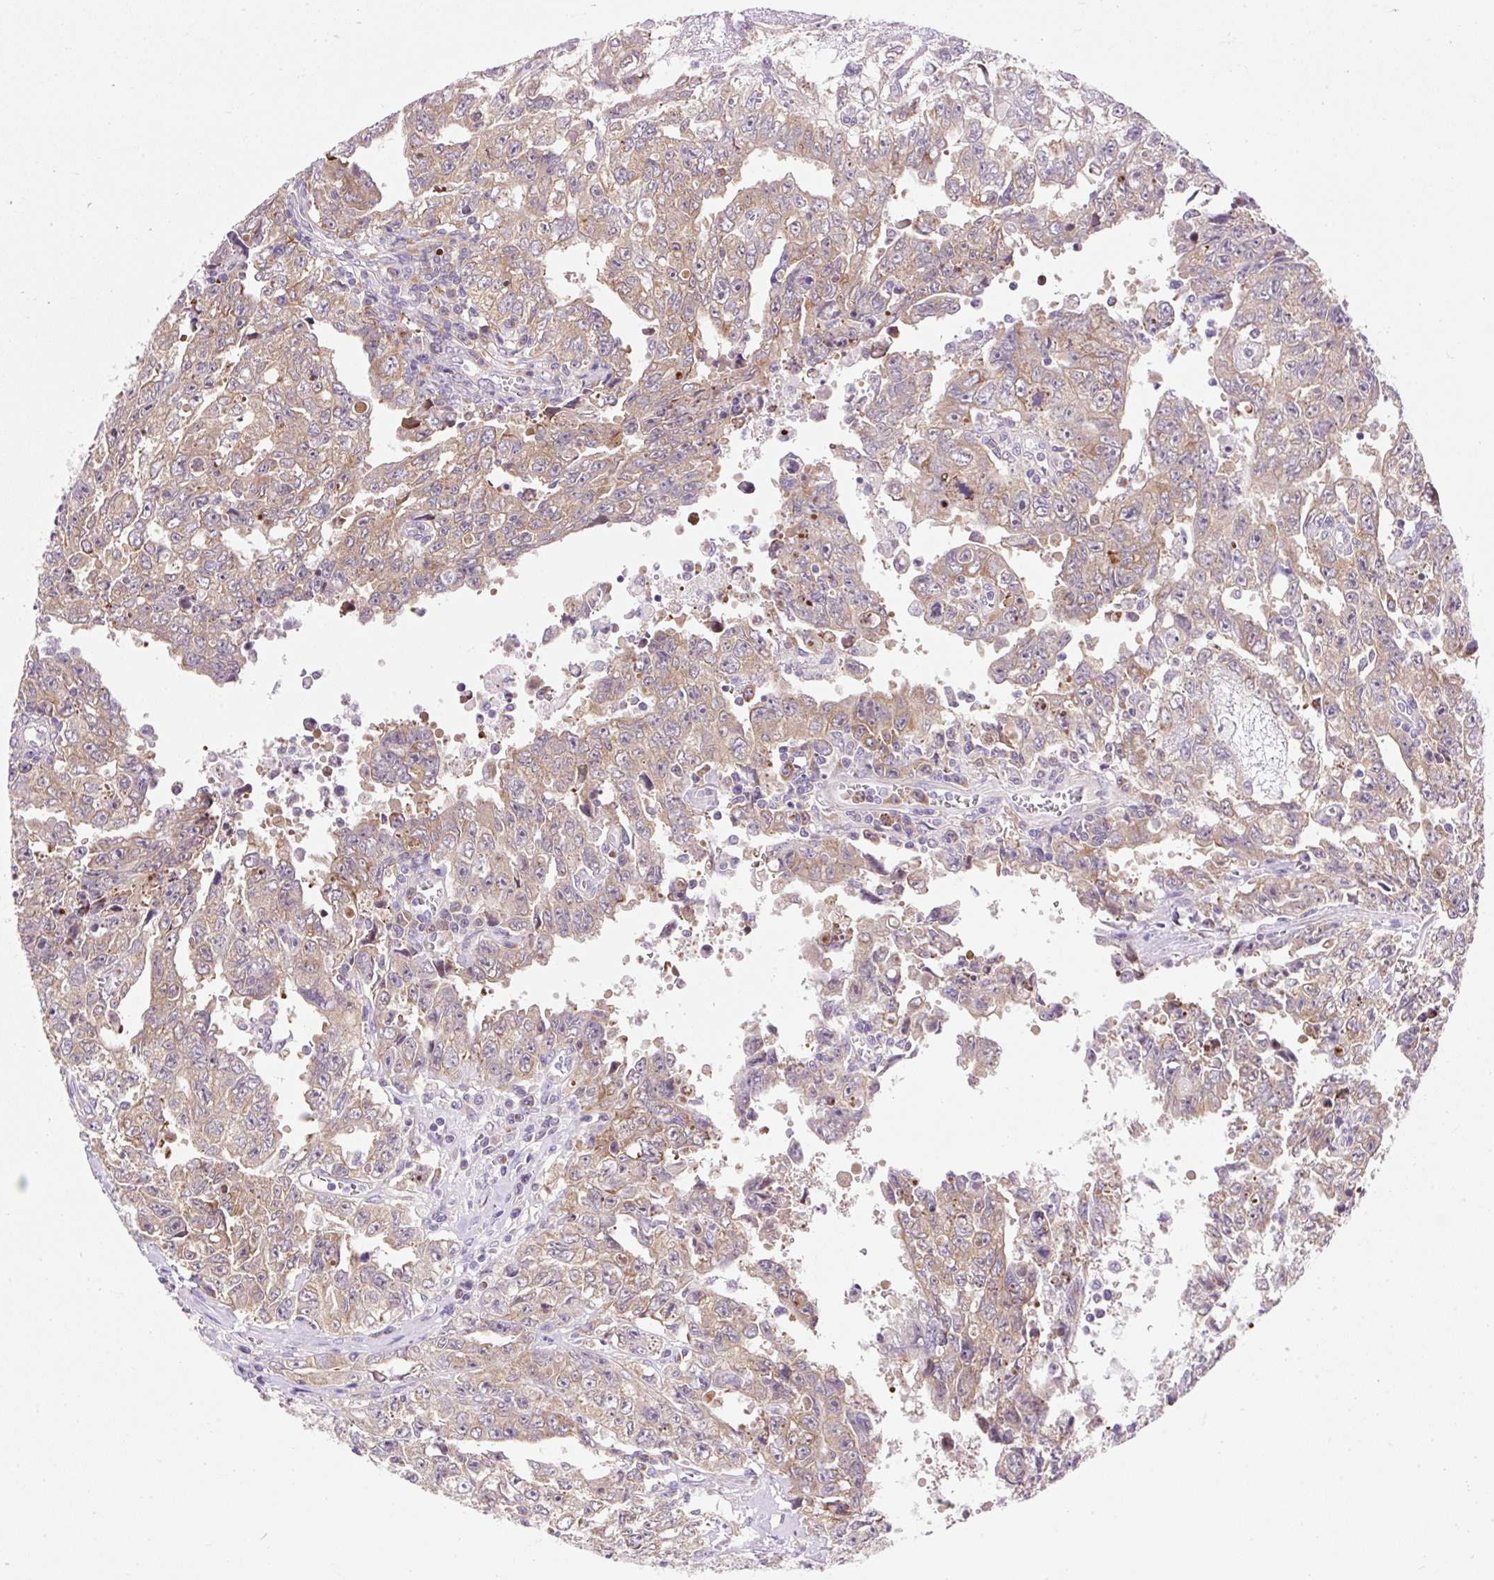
{"staining": {"intensity": "weak", "quantity": ">75%", "location": "cytoplasmic/membranous"}, "tissue": "testis cancer", "cell_type": "Tumor cells", "image_type": "cancer", "snomed": [{"axis": "morphology", "description": "Carcinoma, Embryonal, NOS"}, {"axis": "topography", "description": "Testis"}], "caption": "Immunohistochemistry (IHC) (DAB) staining of human testis cancer displays weak cytoplasmic/membranous protein staining in approximately >75% of tumor cells.", "gene": "GPR45", "patient": {"sex": "male", "age": 24}}